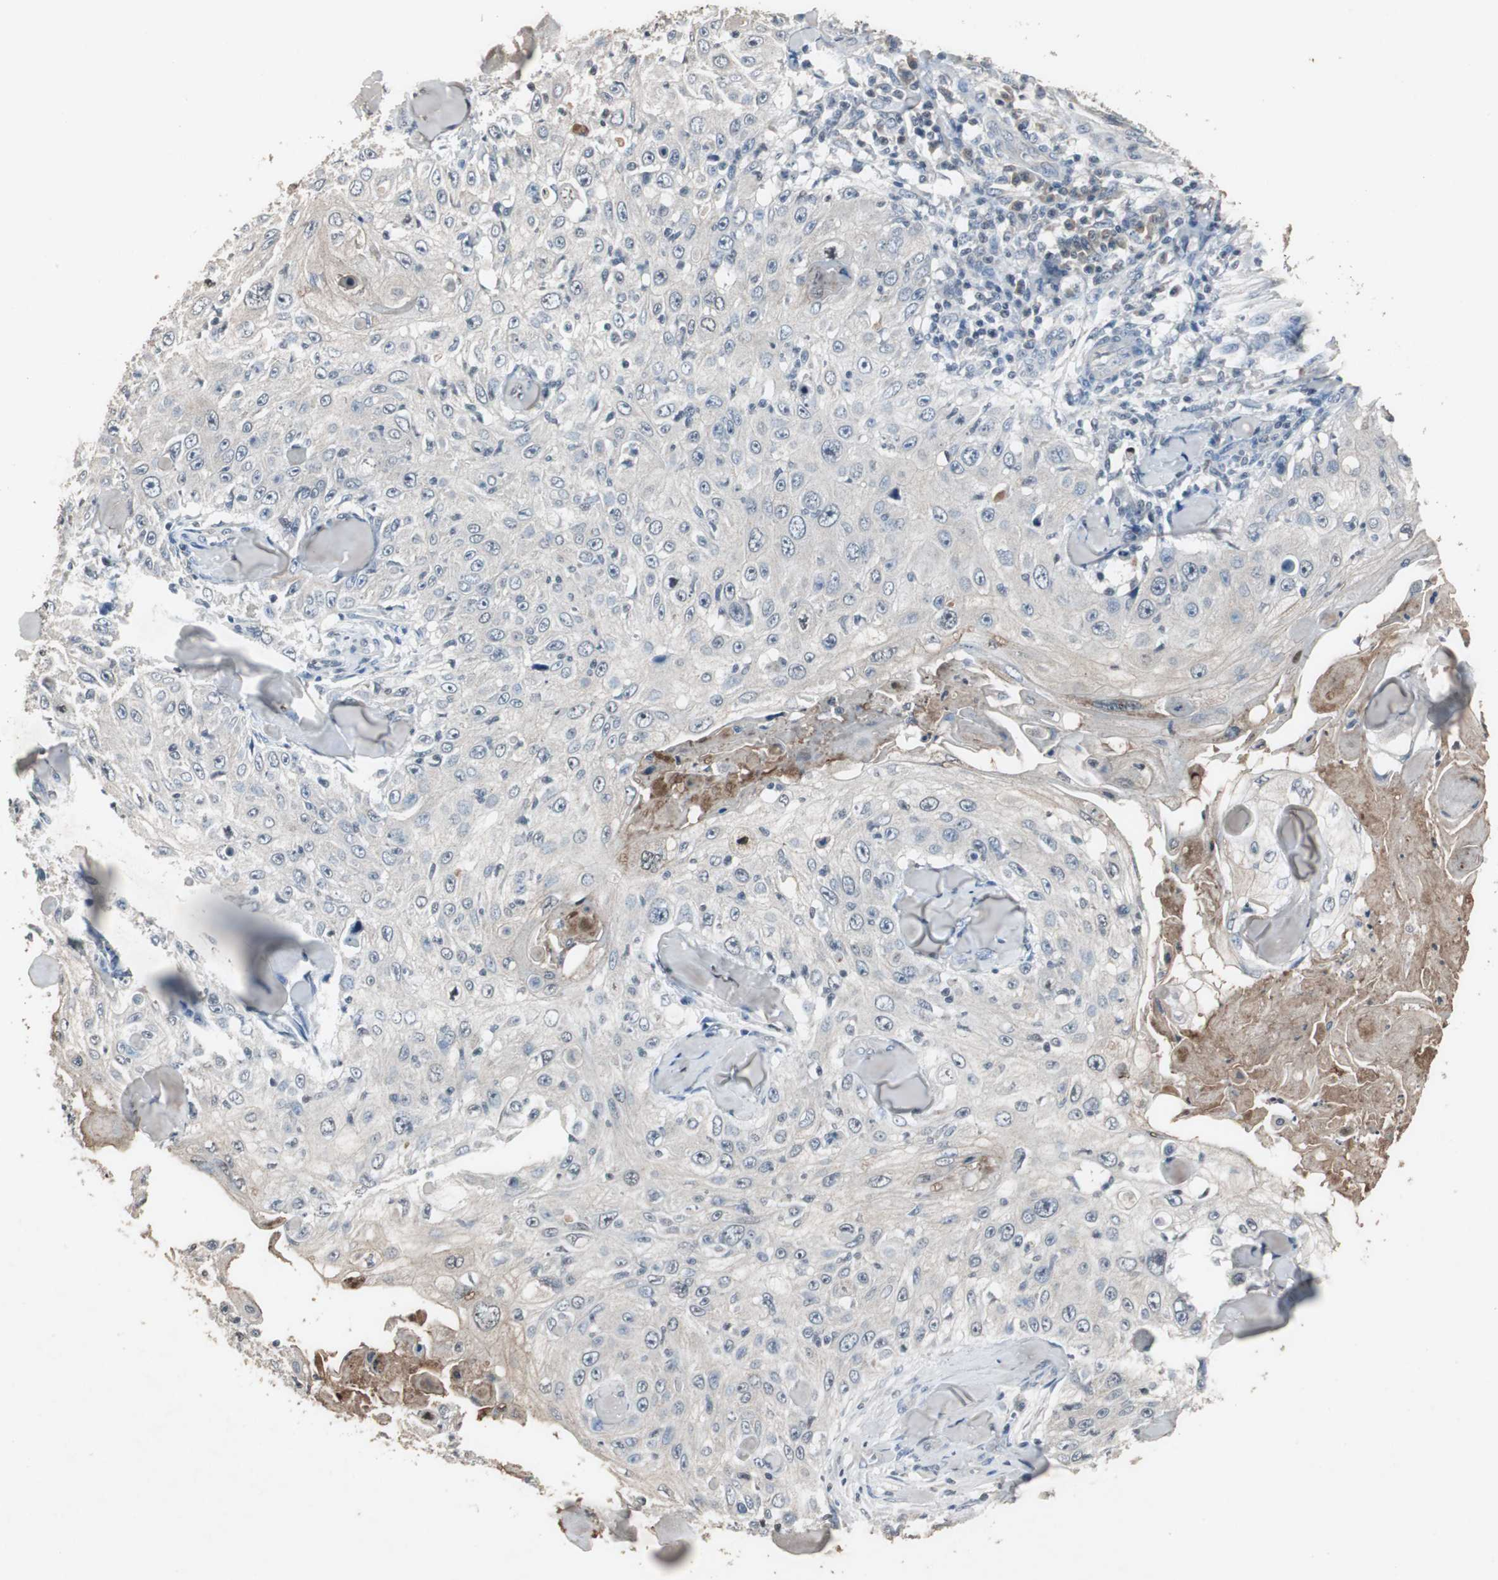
{"staining": {"intensity": "negative", "quantity": "none", "location": "none"}, "tissue": "skin cancer", "cell_type": "Tumor cells", "image_type": "cancer", "snomed": [{"axis": "morphology", "description": "Squamous cell carcinoma, NOS"}, {"axis": "topography", "description": "Skin"}], "caption": "A histopathology image of human skin cancer is negative for staining in tumor cells. (DAB immunohistochemistry (IHC) with hematoxylin counter stain).", "gene": "ADNP2", "patient": {"sex": "male", "age": 86}}